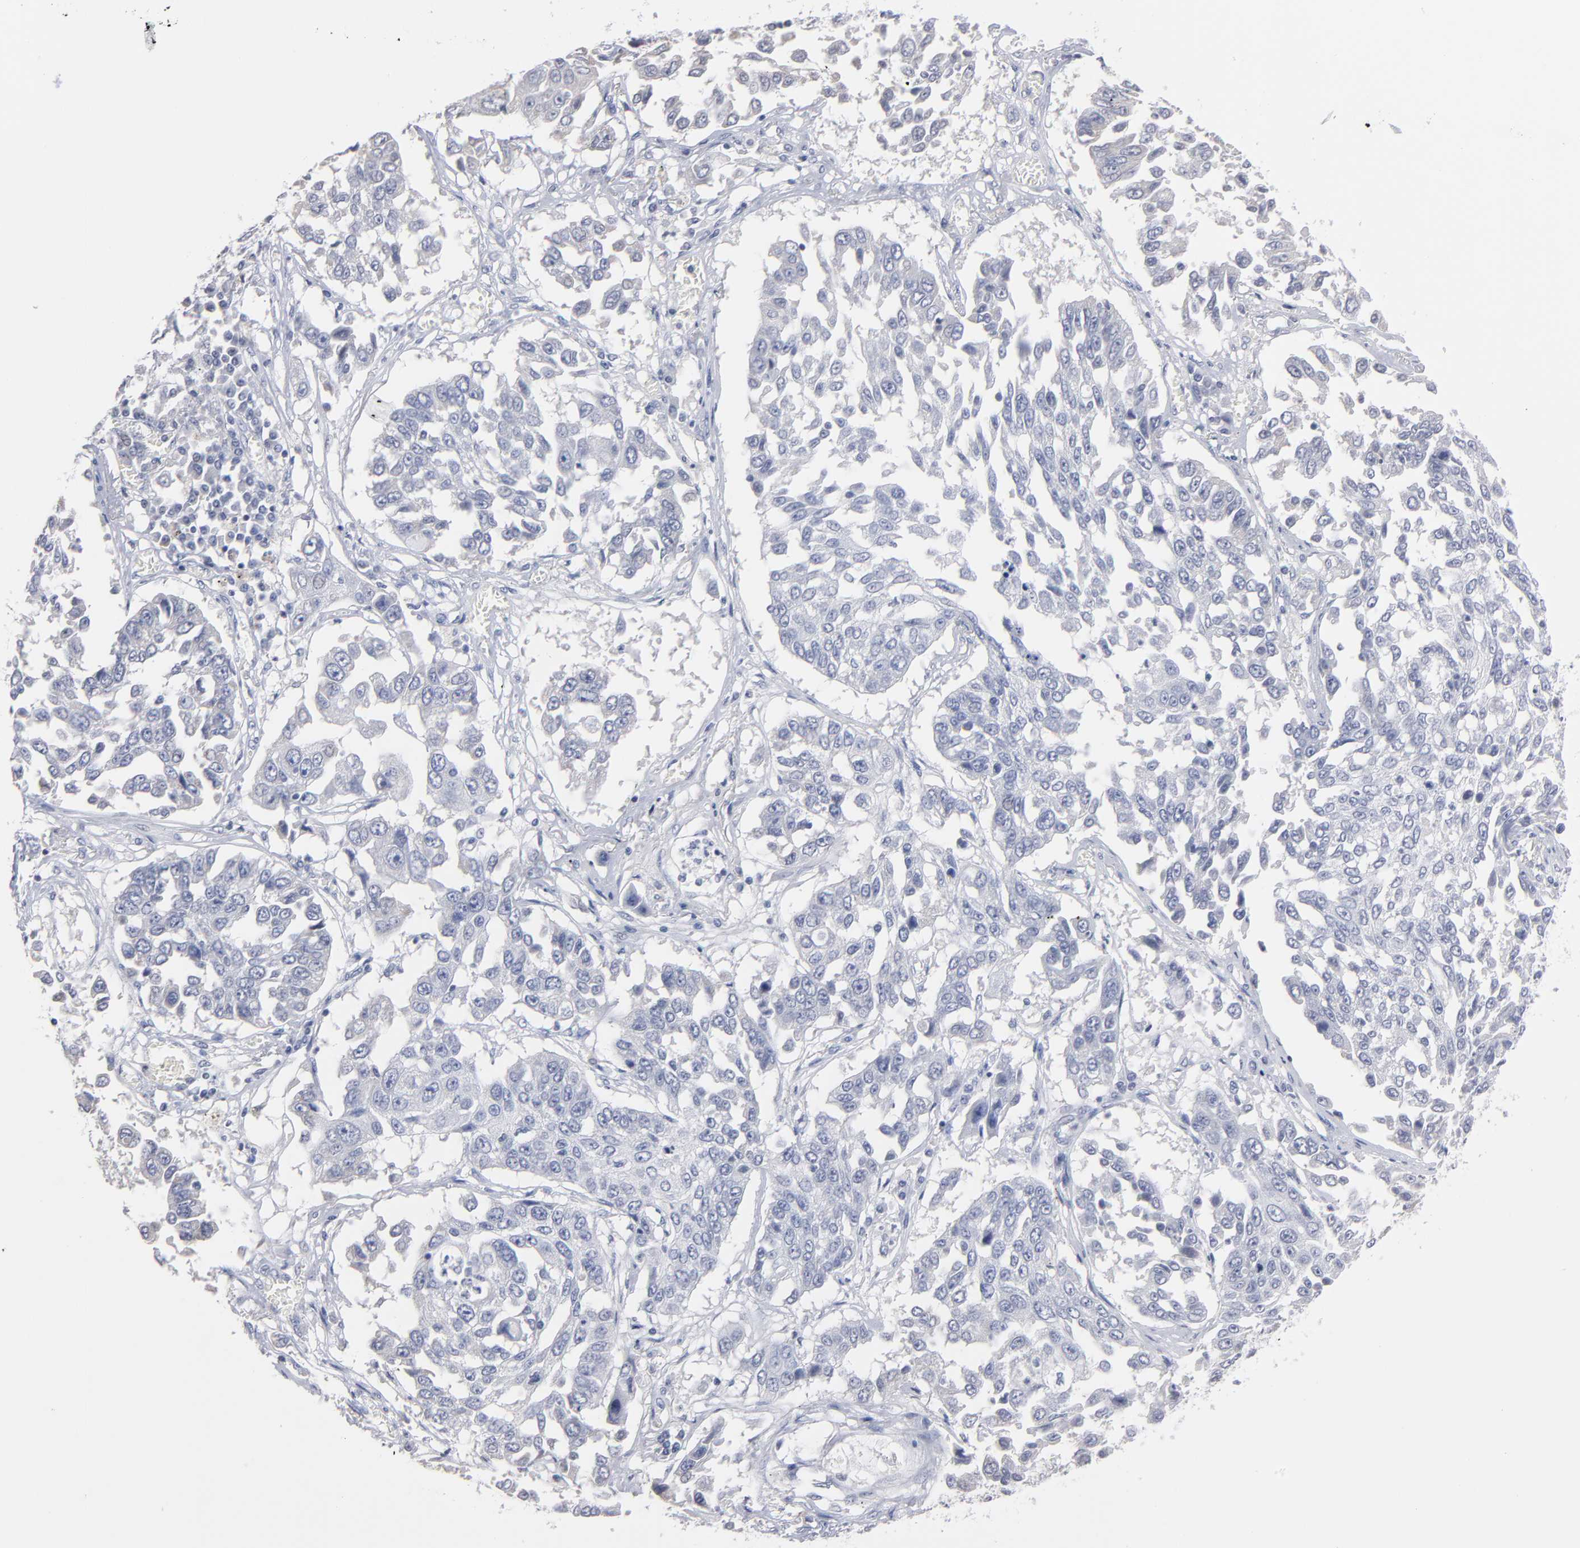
{"staining": {"intensity": "negative", "quantity": "none", "location": "none"}, "tissue": "lung cancer", "cell_type": "Tumor cells", "image_type": "cancer", "snomed": [{"axis": "morphology", "description": "Squamous cell carcinoma, NOS"}, {"axis": "topography", "description": "Lung"}], "caption": "This histopathology image is of squamous cell carcinoma (lung) stained with immunohistochemistry to label a protein in brown with the nuclei are counter-stained blue. There is no positivity in tumor cells. (DAB (3,3'-diaminobenzidine) immunohistochemistry visualized using brightfield microscopy, high magnification).", "gene": "RPH3A", "patient": {"sex": "male", "age": 71}}